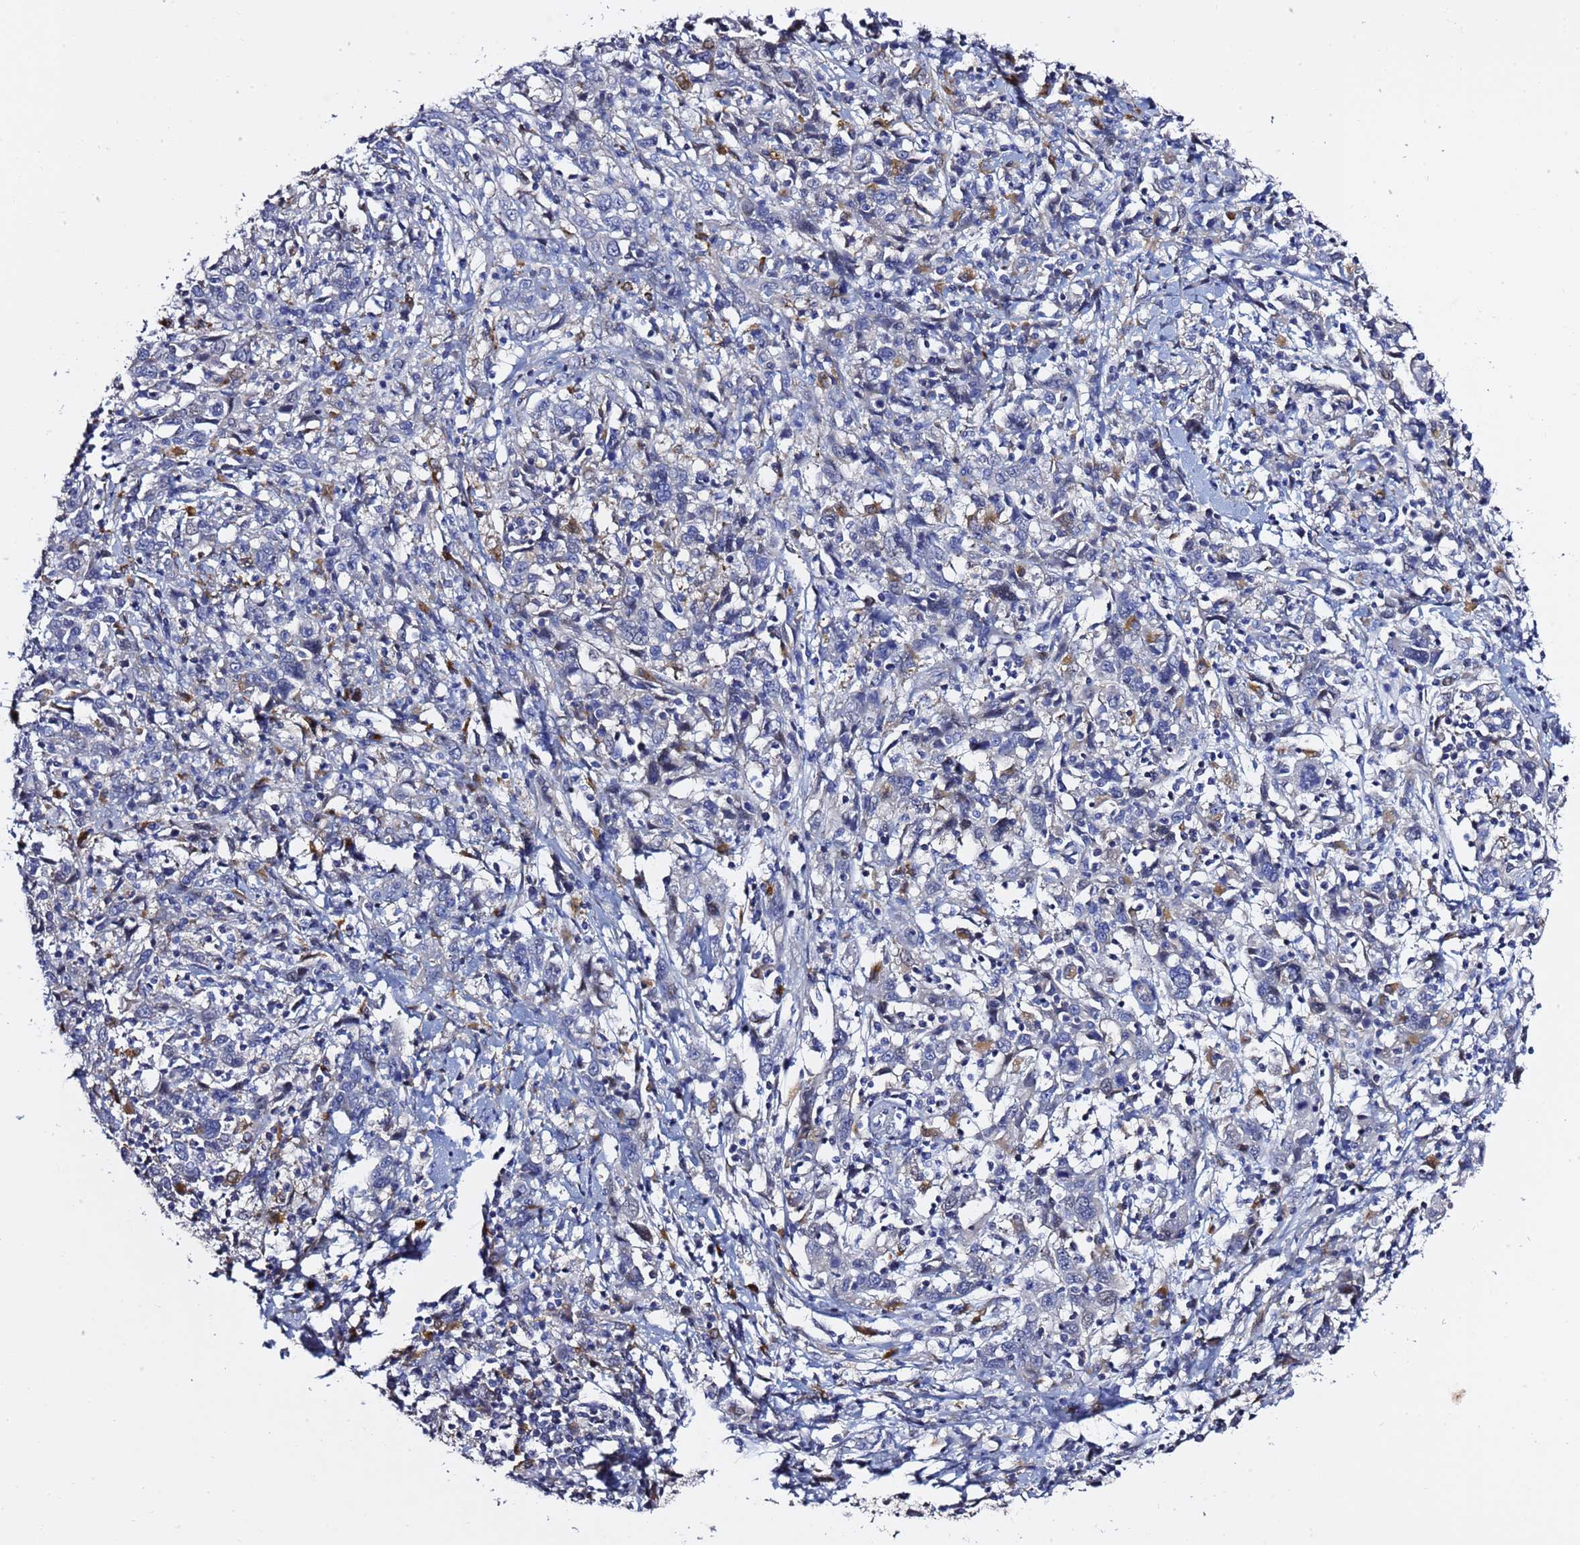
{"staining": {"intensity": "negative", "quantity": "none", "location": "none"}, "tissue": "cervical cancer", "cell_type": "Tumor cells", "image_type": "cancer", "snomed": [{"axis": "morphology", "description": "Squamous cell carcinoma, NOS"}, {"axis": "topography", "description": "Cervix"}], "caption": "DAB (3,3'-diaminobenzidine) immunohistochemical staining of squamous cell carcinoma (cervical) shows no significant expression in tumor cells.", "gene": "NAT2", "patient": {"sex": "female", "age": 46}}